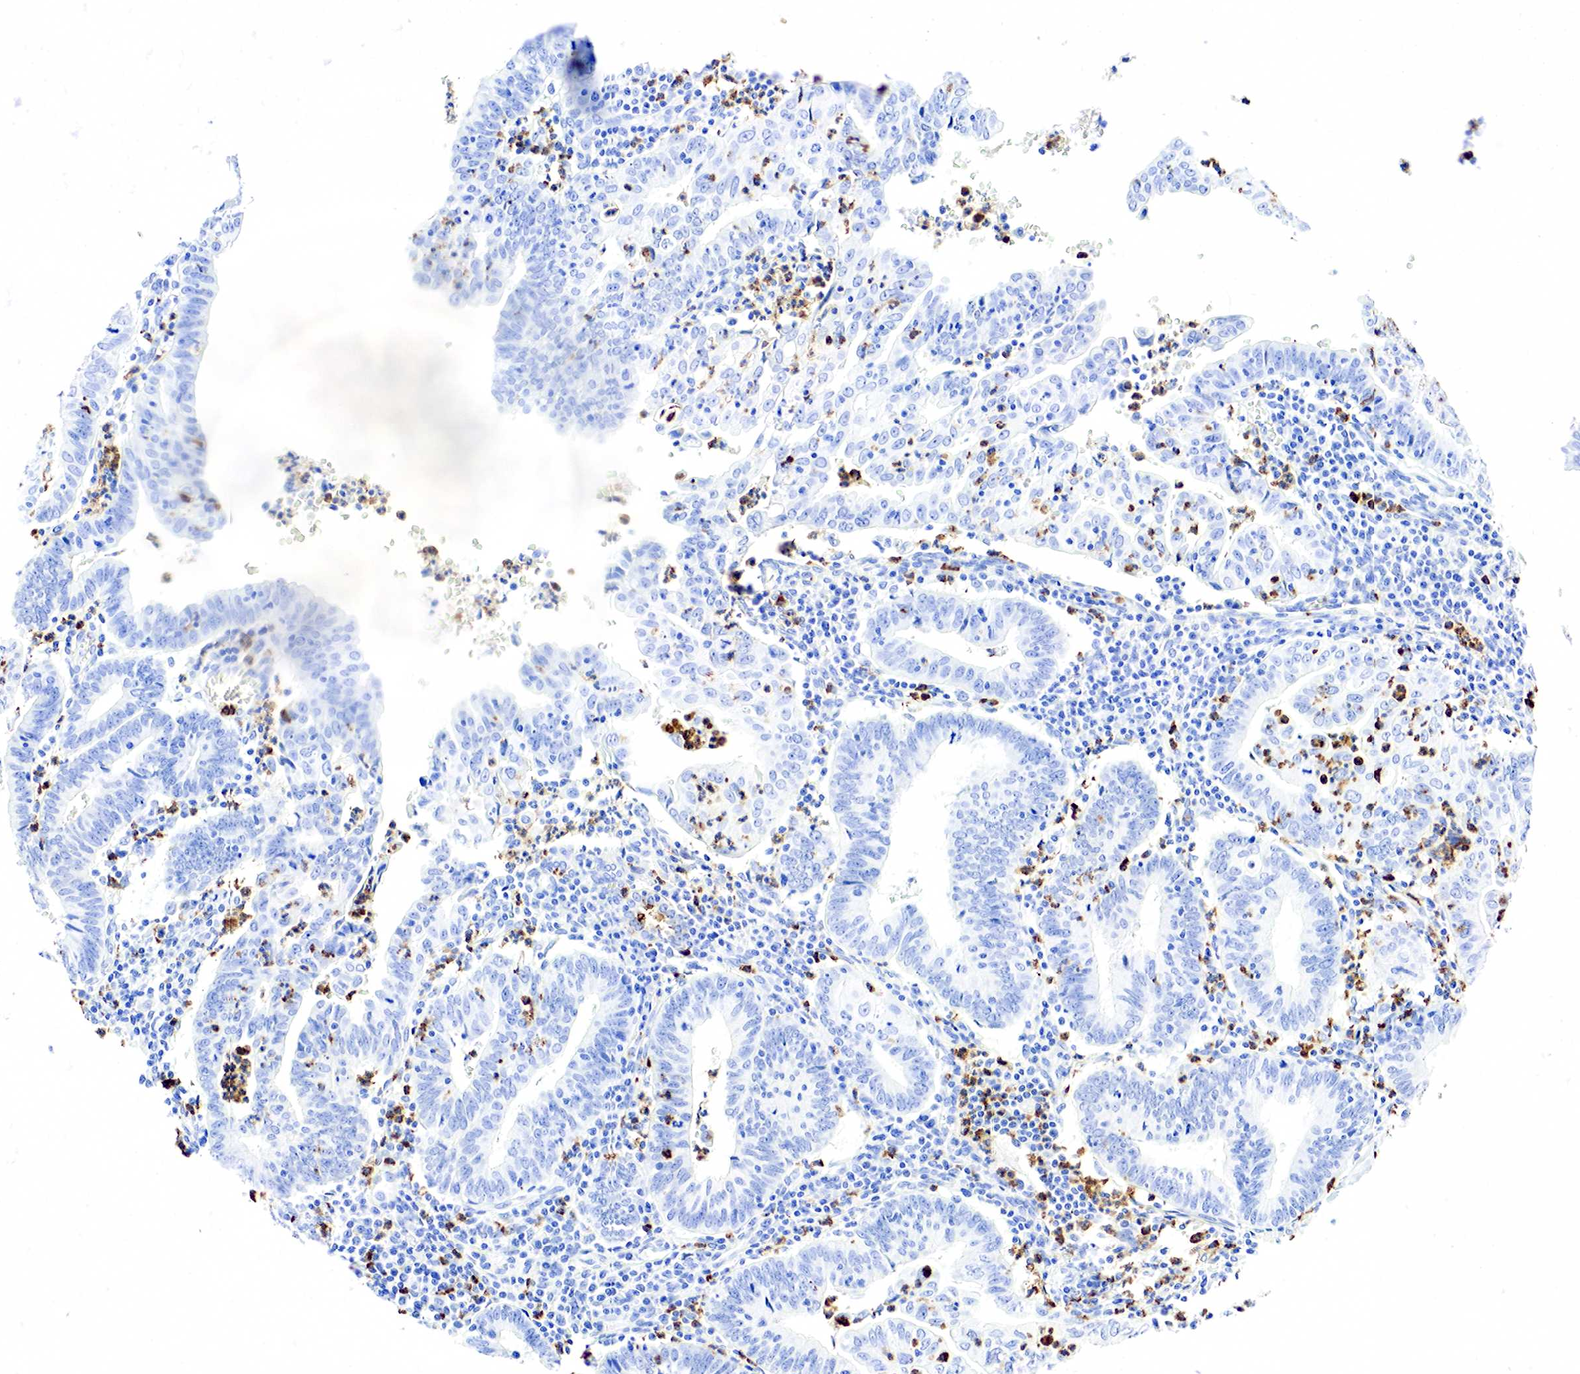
{"staining": {"intensity": "negative", "quantity": "none", "location": "none"}, "tissue": "endometrial cancer", "cell_type": "Tumor cells", "image_type": "cancer", "snomed": [{"axis": "morphology", "description": "Adenocarcinoma, NOS"}, {"axis": "topography", "description": "Endometrium"}], "caption": "Tumor cells show no significant staining in adenocarcinoma (endometrial). (DAB immunohistochemistry, high magnification).", "gene": "FUT4", "patient": {"sex": "female", "age": 60}}